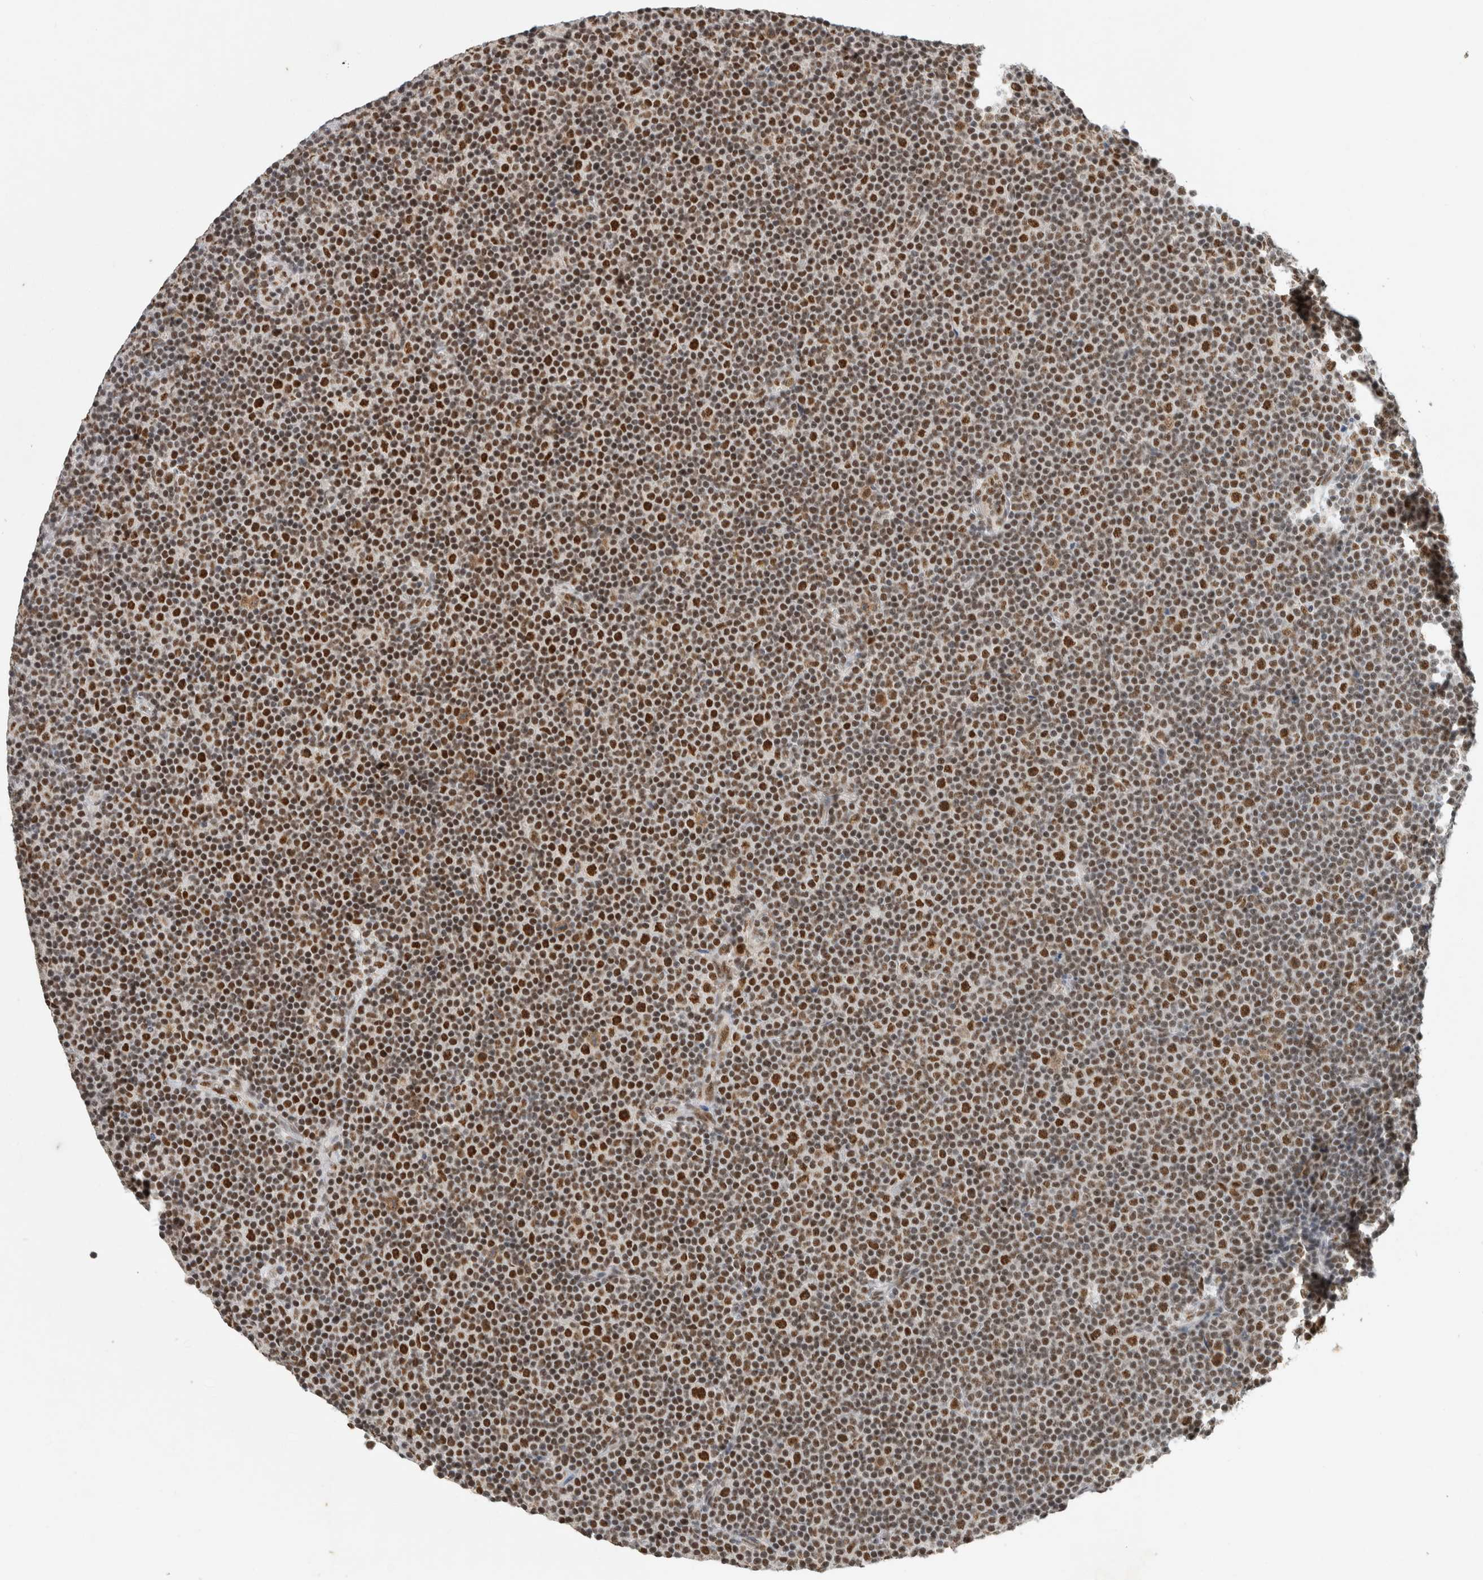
{"staining": {"intensity": "strong", "quantity": ">75%", "location": "nuclear"}, "tissue": "lymphoma", "cell_type": "Tumor cells", "image_type": "cancer", "snomed": [{"axis": "morphology", "description": "Malignant lymphoma, non-Hodgkin's type, Low grade"}, {"axis": "topography", "description": "Lymph node"}], "caption": "Protein staining by IHC reveals strong nuclear staining in about >75% of tumor cells in lymphoma.", "gene": "DDX42", "patient": {"sex": "female", "age": 67}}